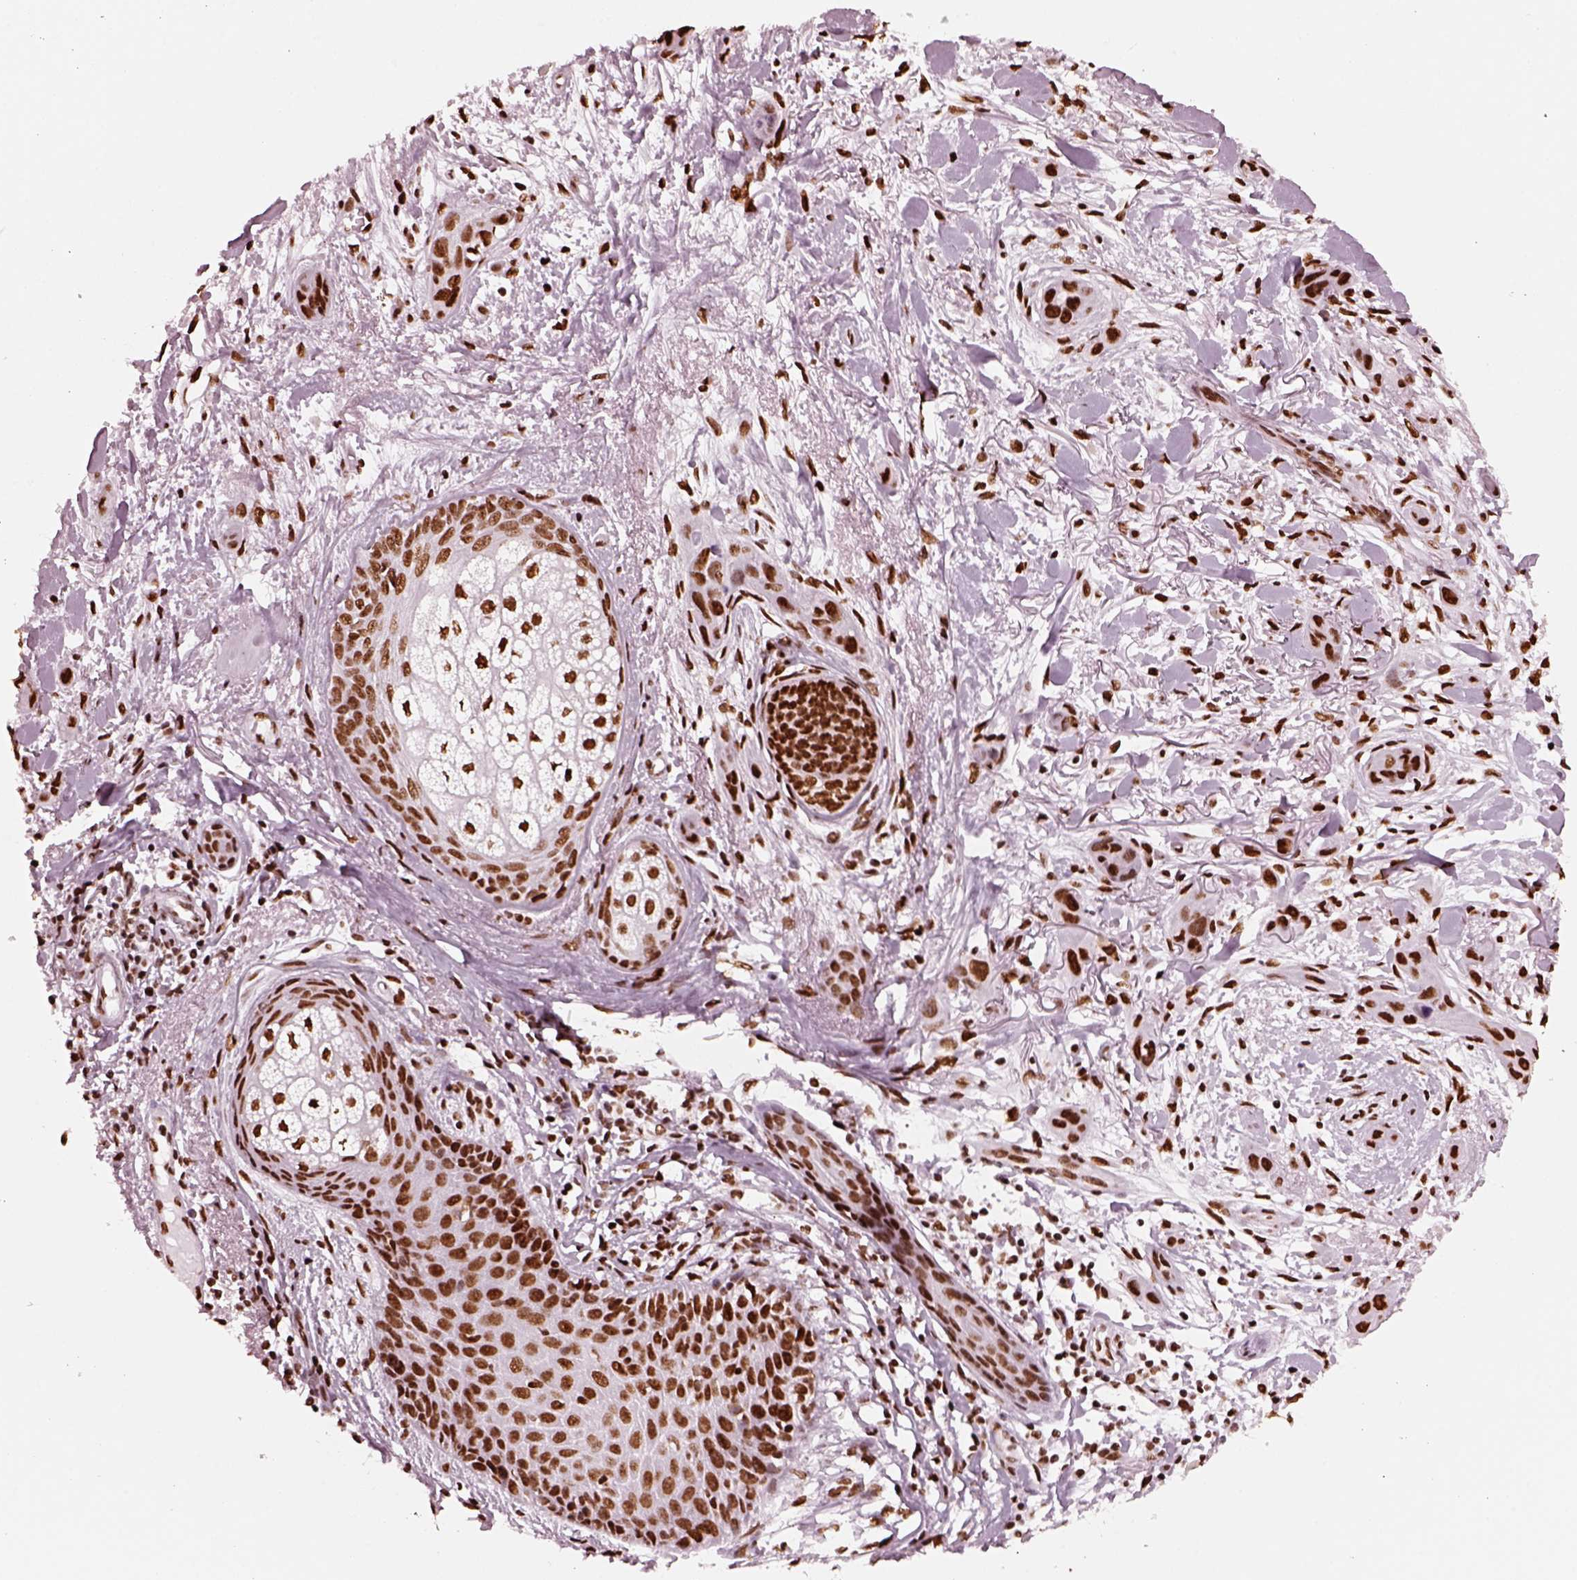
{"staining": {"intensity": "strong", "quantity": ">75%", "location": "nuclear"}, "tissue": "skin cancer", "cell_type": "Tumor cells", "image_type": "cancer", "snomed": [{"axis": "morphology", "description": "Squamous cell carcinoma, NOS"}, {"axis": "topography", "description": "Skin"}], "caption": "High-magnification brightfield microscopy of skin cancer (squamous cell carcinoma) stained with DAB (3,3'-diaminobenzidine) (brown) and counterstained with hematoxylin (blue). tumor cells exhibit strong nuclear staining is present in about>75% of cells.", "gene": "CBFA2T3", "patient": {"sex": "male", "age": 79}}